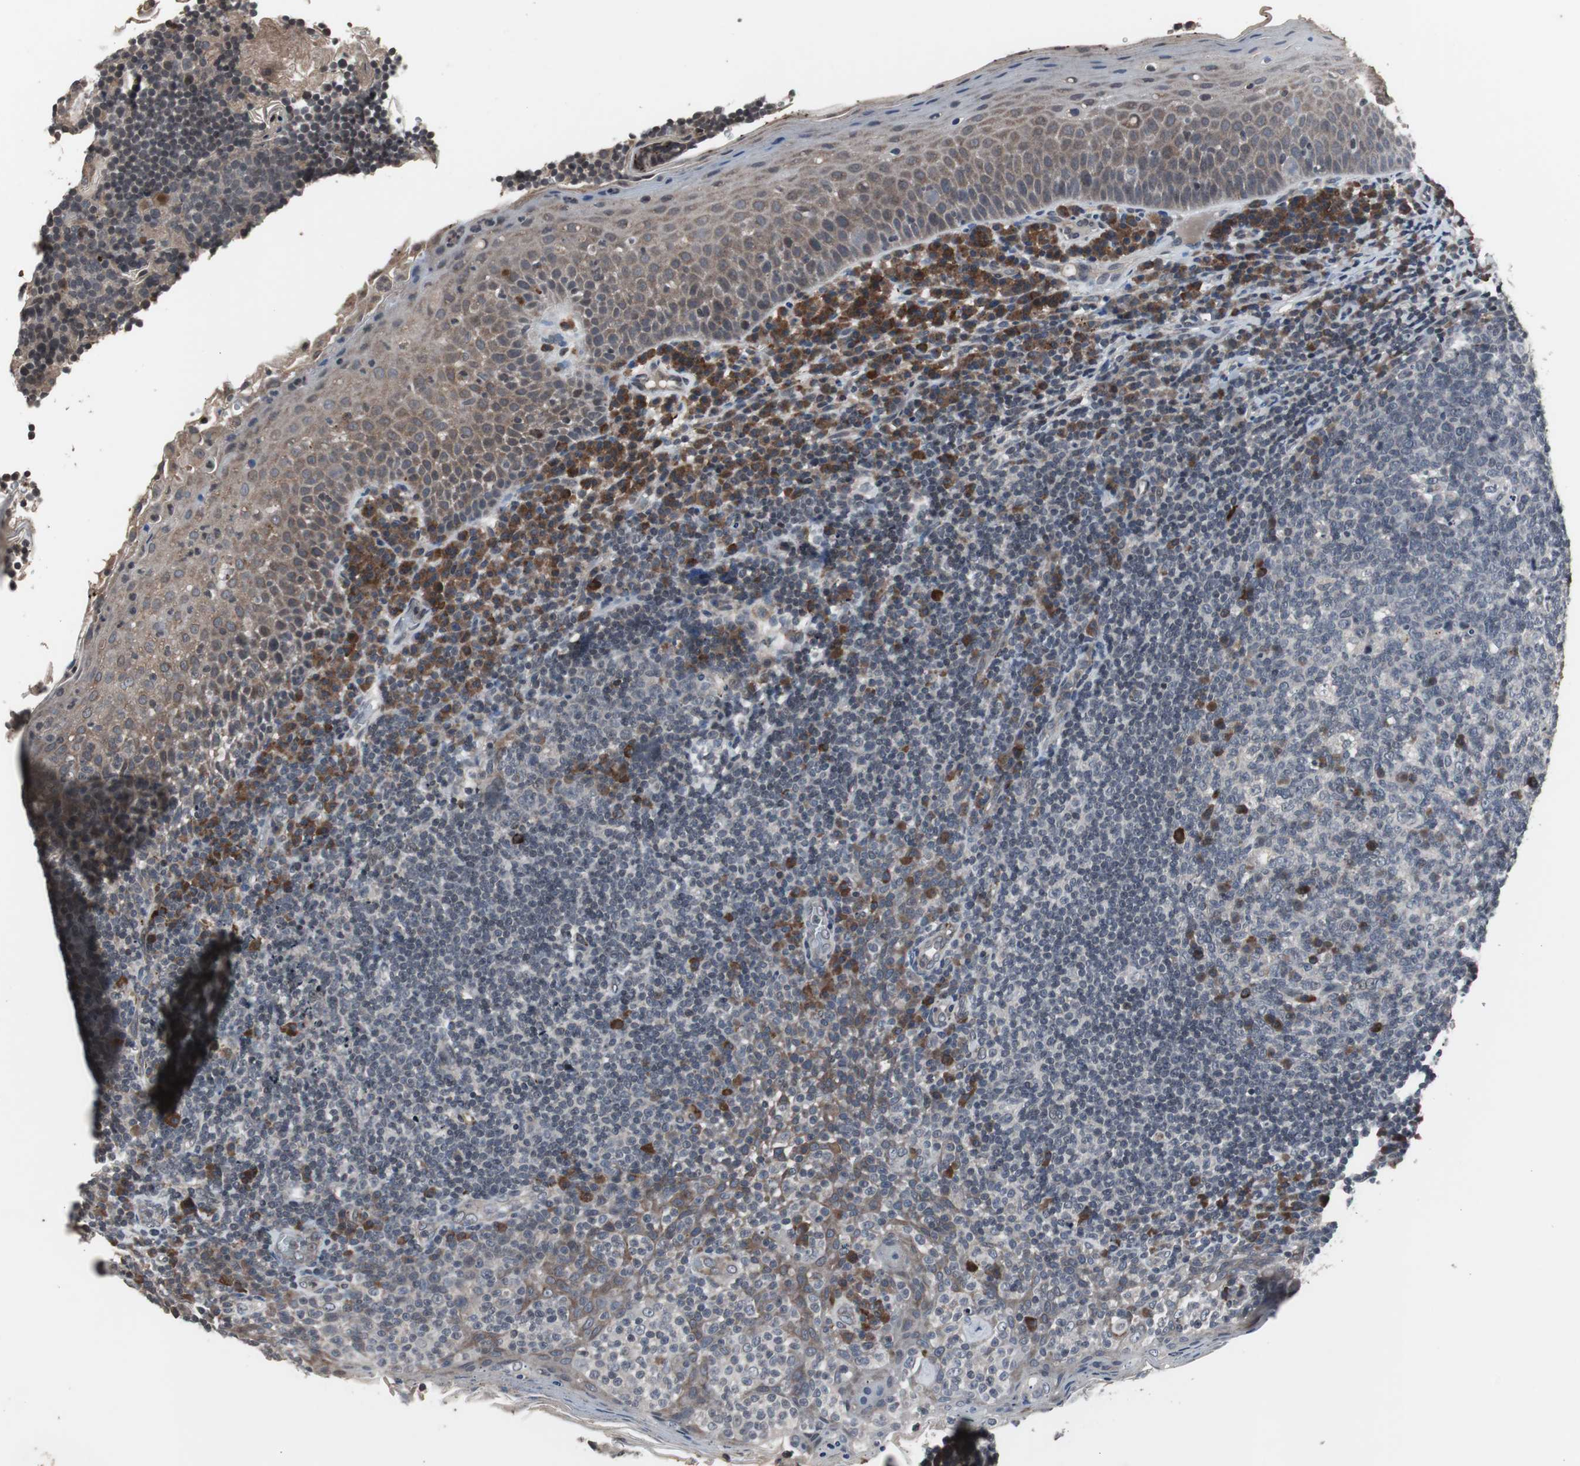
{"staining": {"intensity": "negative", "quantity": "none", "location": "none"}, "tissue": "tonsil", "cell_type": "Germinal center cells", "image_type": "normal", "snomed": [{"axis": "morphology", "description": "Normal tissue, NOS"}, {"axis": "topography", "description": "Tonsil"}], "caption": "This histopathology image is of unremarkable tonsil stained with immunohistochemistry to label a protein in brown with the nuclei are counter-stained blue. There is no expression in germinal center cells.", "gene": "CRADD", "patient": {"sex": "male", "age": 17}}